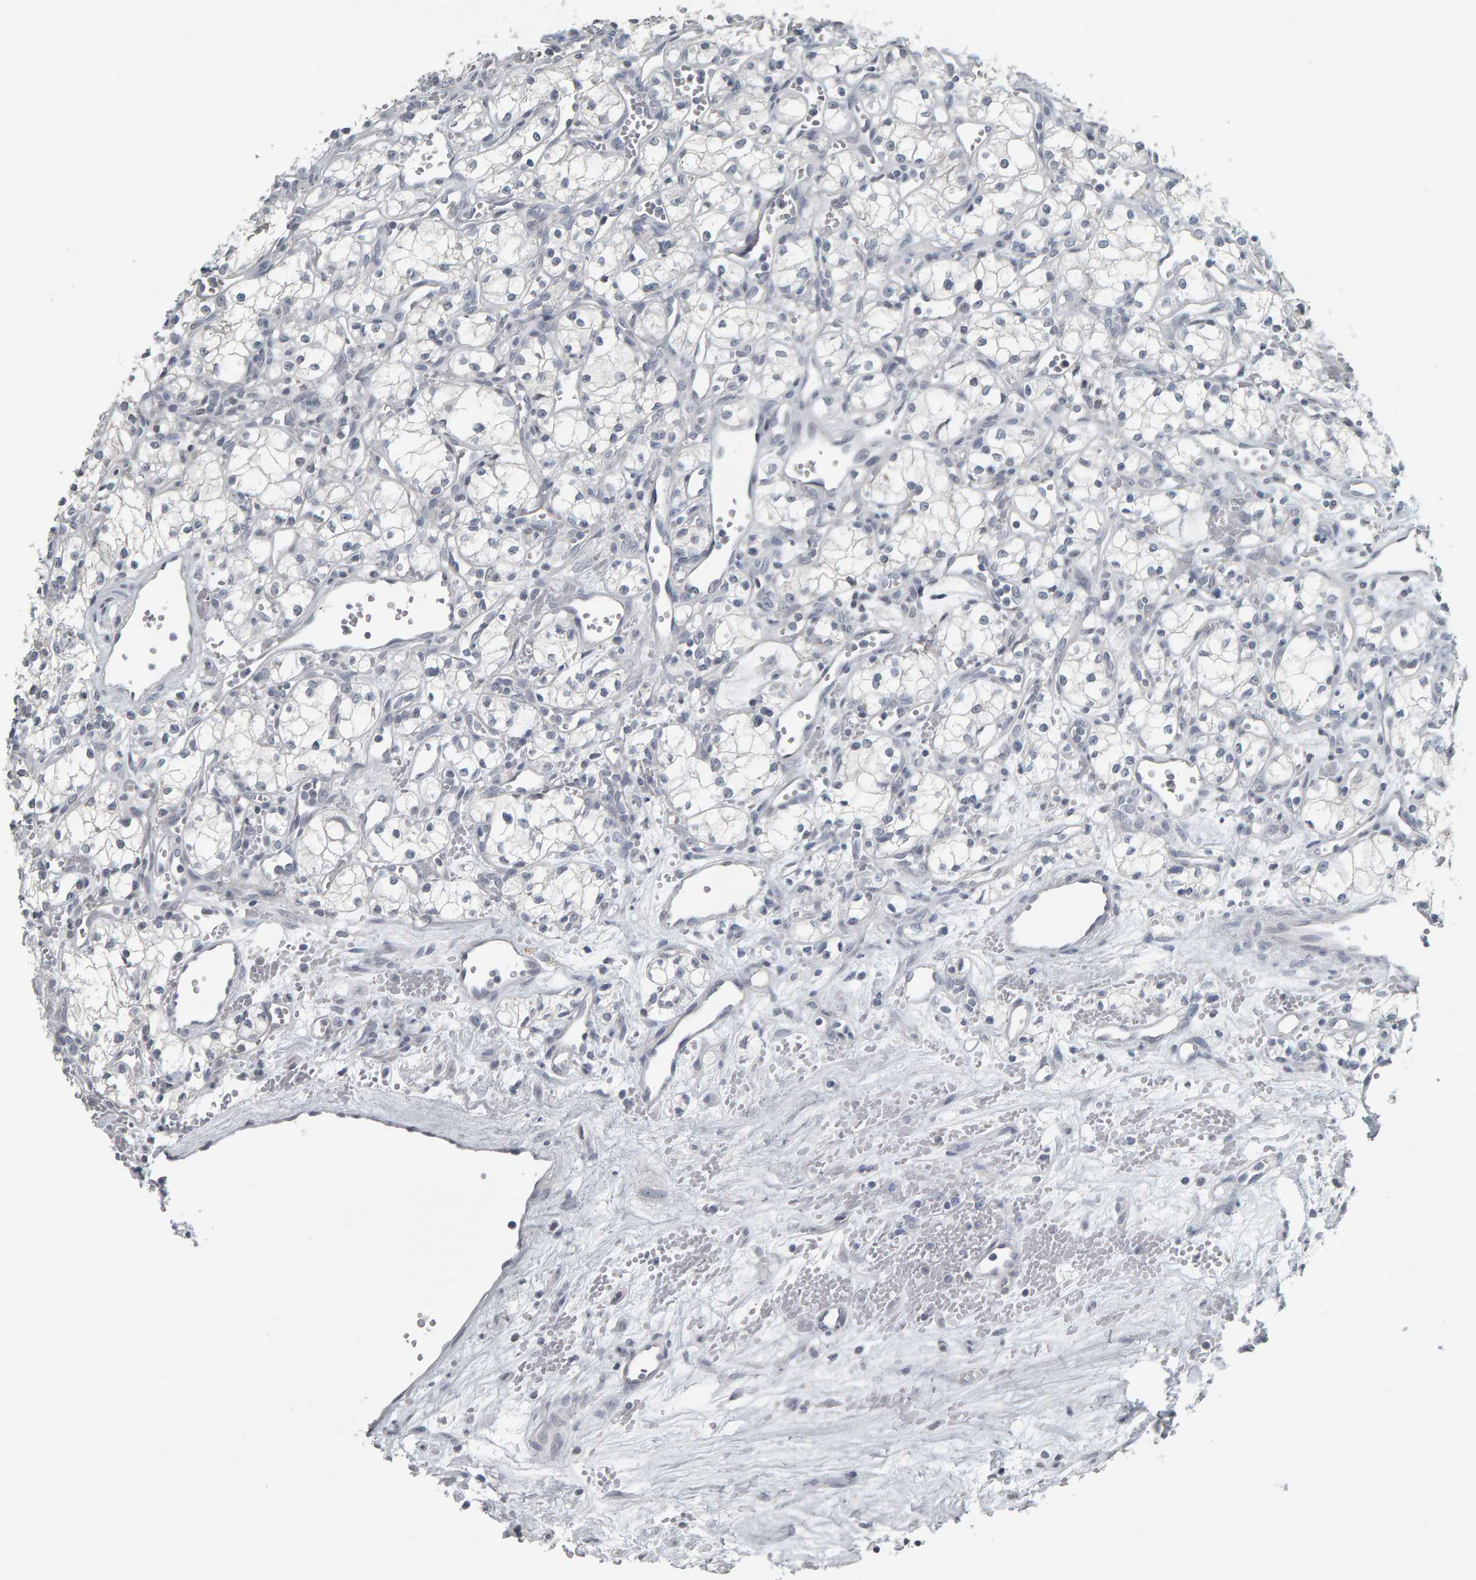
{"staining": {"intensity": "negative", "quantity": "none", "location": "none"}, "tissue": "renal cancer", "cell_type": "Tumor cells", "image_type": "cancer", "snomed": [{"axis": "morphology", "description": "Adenocarcinoma, NOS"}, {"axis": "topography", "description": "Kidney"}], "caption": "Human renal cancer stained for a protein using immunohistochemistry (IHC) displays no expression in tumor cells.", "gene": "PYY", "patient": {"sex": "male", "age": 59}}